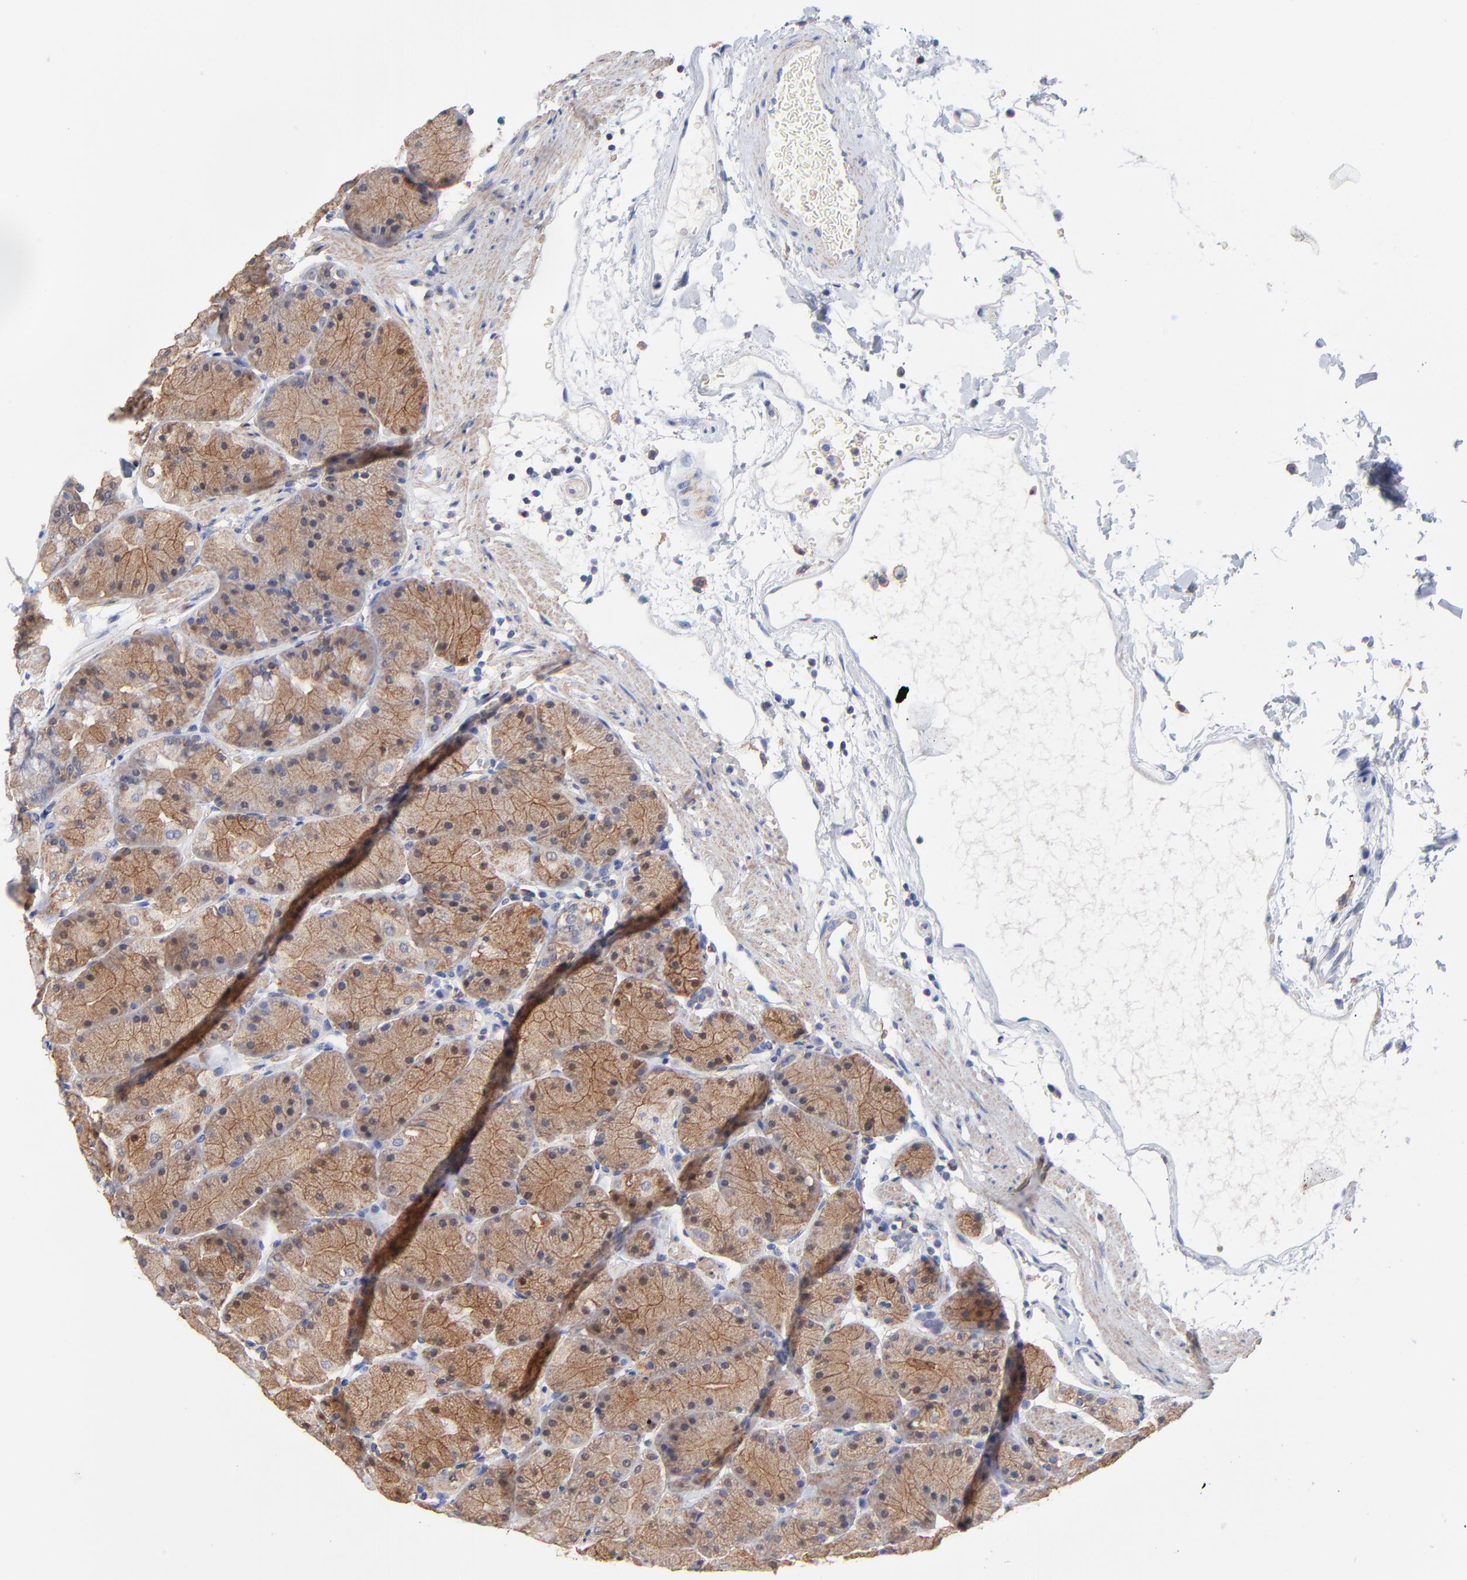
{"staining": {"intensity": "moderate", "quantity": ">75%", "location": "cytoplasmic/membranous"}, "tissue": "stomach", "cell_type": "Glandular cells", "image_type": "normal", "snomed": [{"axis": "morphology", "description": "Normal tissue, NOS"}, {"axis": "topography", "description": "Stomach, upper"}, {"axis": "topography", "description": "Stomach"}], "caption": "Immunohistochemistry (DAB) staining of normal human stomach displays moderate cytoplasmic/membranous protein expression in about >75% of glandular cells. (DAB (3,3'-diaminobenzidine) IHC, brown staining for protein, blue staining for nuclei).", "gene": "ASL", "patient": {"sex": "male", "age": 76}}